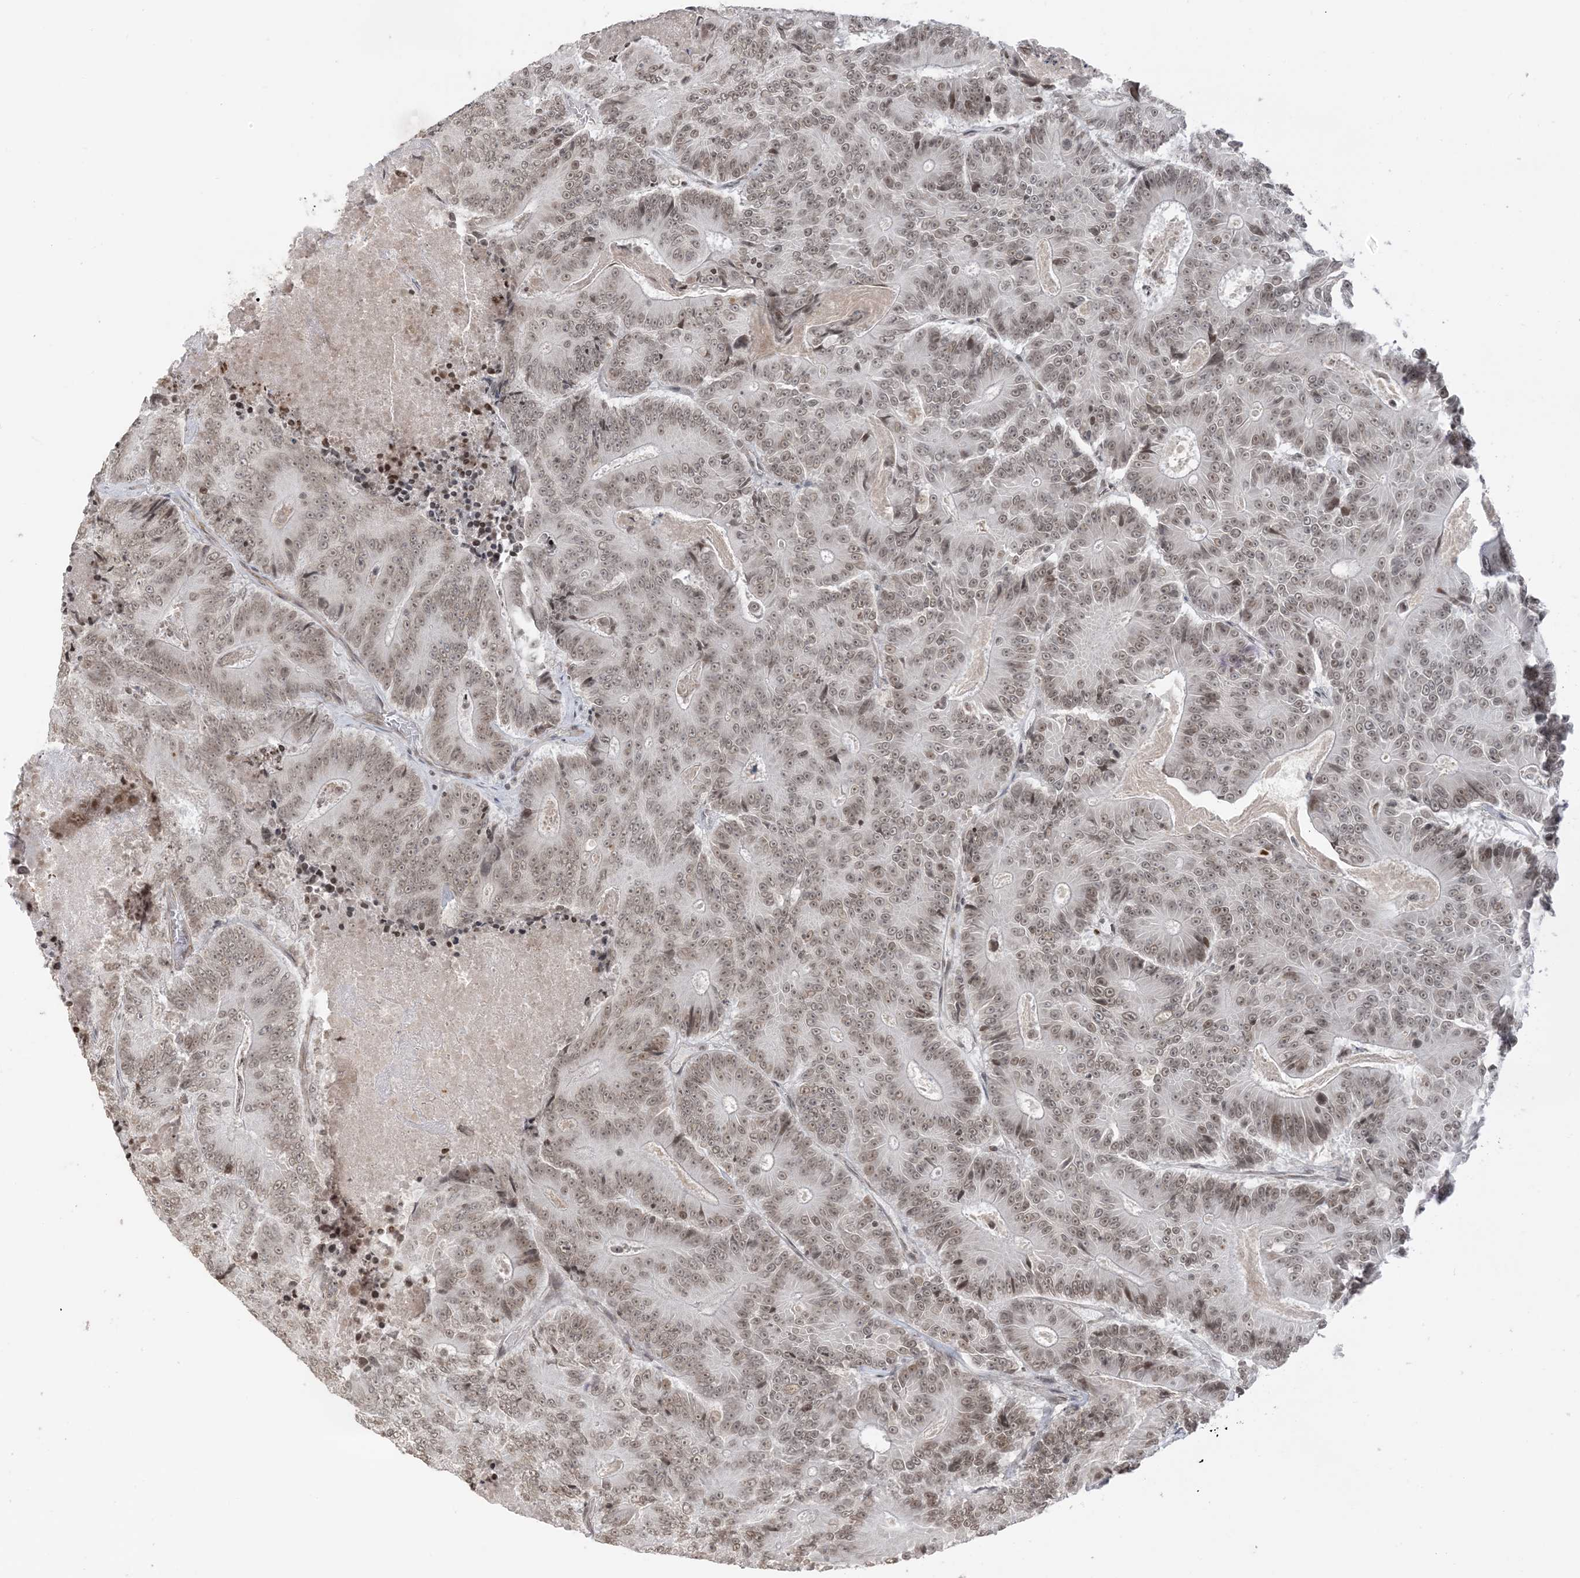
{"staining": {"intensity": "weak", "quantity": ">75%", "location": "nuclear"}, "tissue": "colorectal cancer", "cell_type": "Tumor cells", "image_type": "cancer", "snomed": [{"axis": "morphology", "description": "Adenocarcinoma, NOS"}, {"axis": "topography", "description": "Colon"}], "caption": "About >75% of tumor cells in human colorectal adenocarcinoma exhibit weak nuclear protein expression as visualized by brown immunohistochemical staining.", "gene": "METAP1D", "patient": {"sex": "male", "age": 83}}